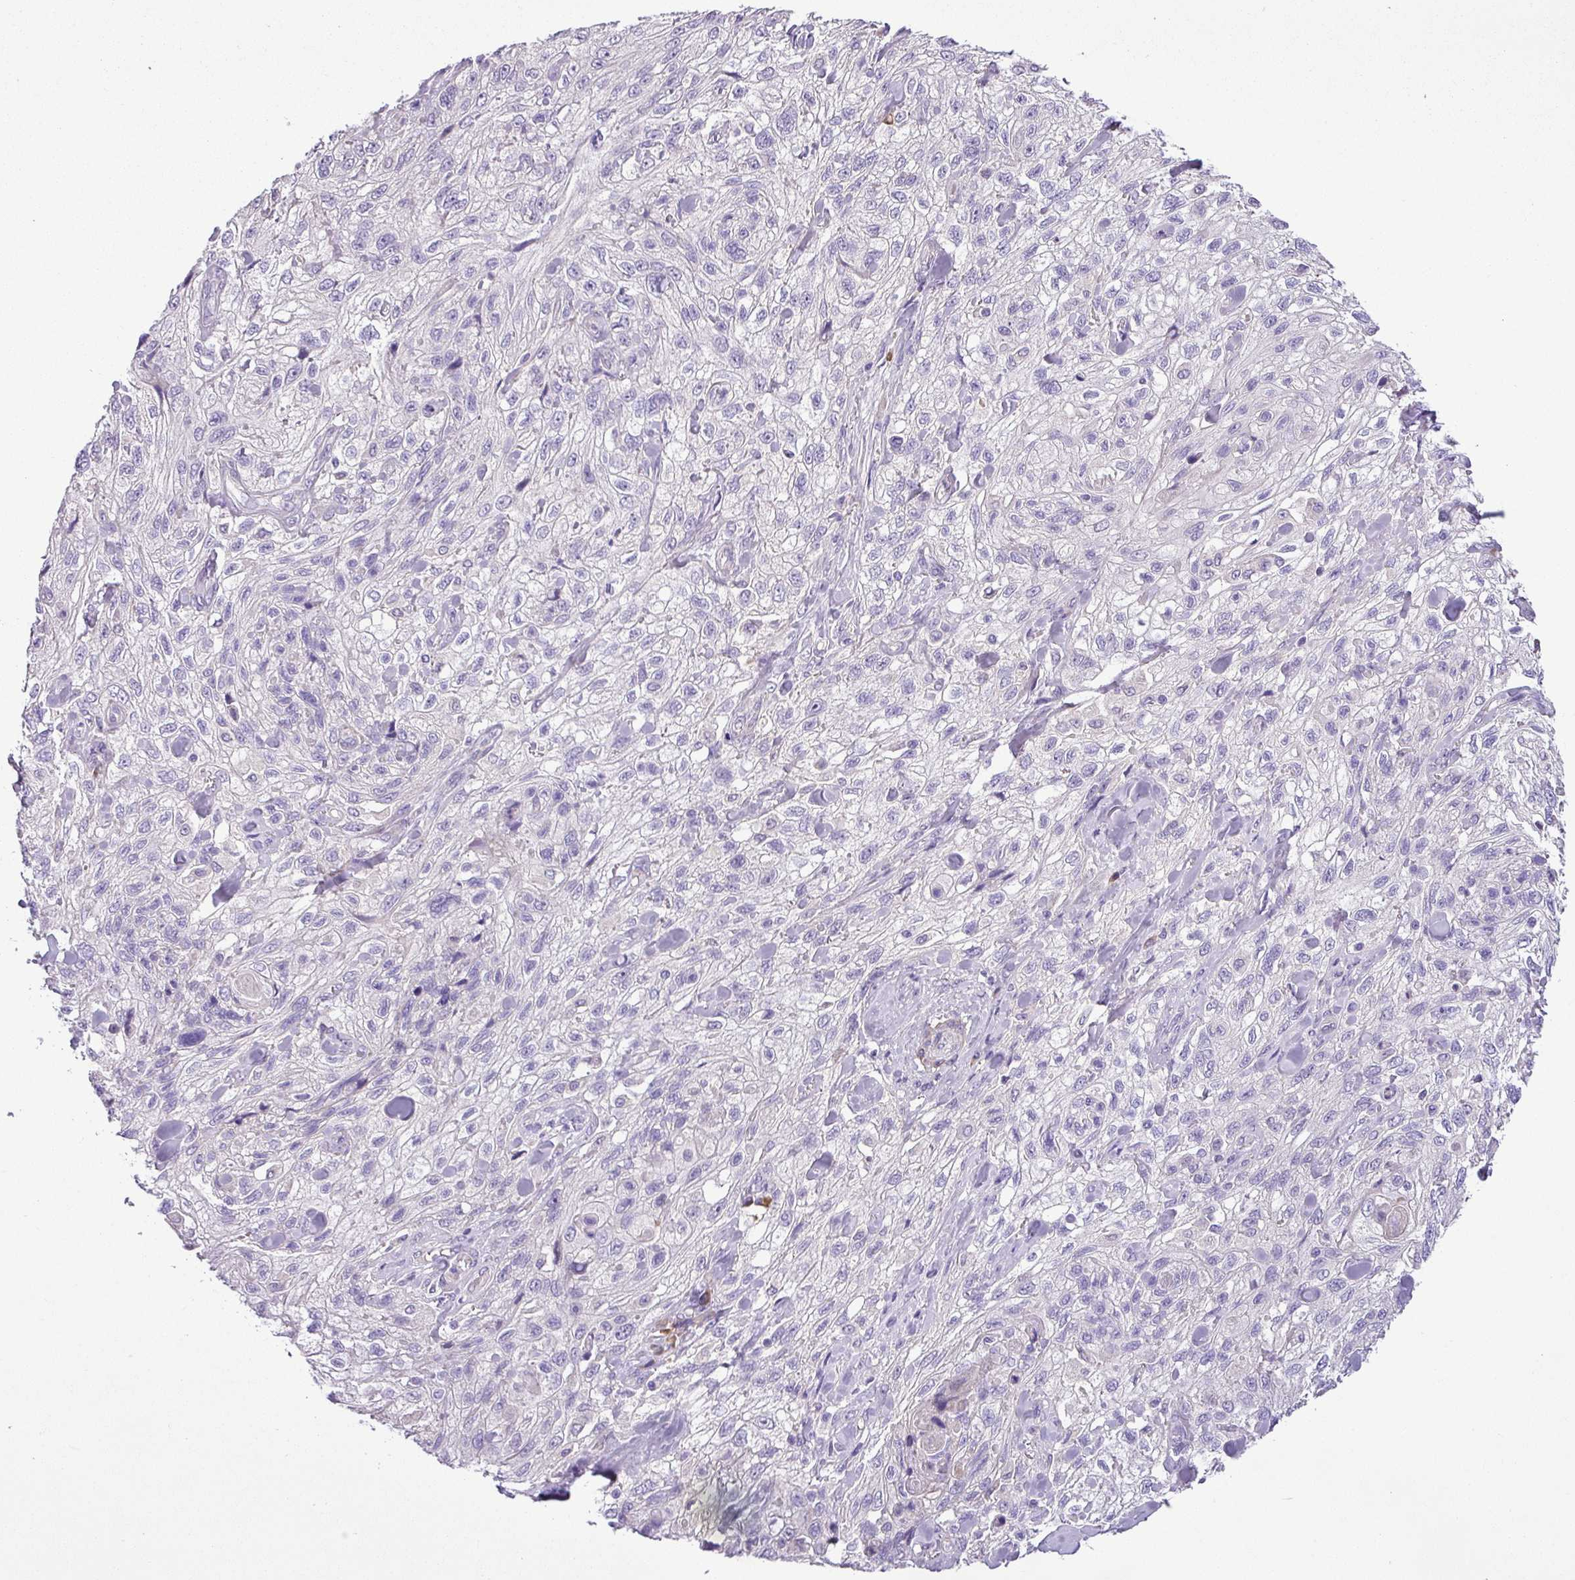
{"staining": {"intensity": "negative", "quantity": "none", "location": "none"}, "tissue": "skin cancer", "cell_type": "Tumor cells", "image_type": "cancer", "snomed": [{"axis": "morphology", "description": "Squamous cell carcinoma, NOS"}, {"axis": "topography", "description": "Skin"}, {"axis": "topography", "description": "Vulva"}], "caption": "High magnification brightfield microscopy of skin cancer stained with DAB (3,3'-diaminobenzidine) (brown) and counterstained with hematoxylin (blue): tumor cells show no significant positivity.", "gene": "MOCS3", "patient": {"sex": "female", "age": 86}}